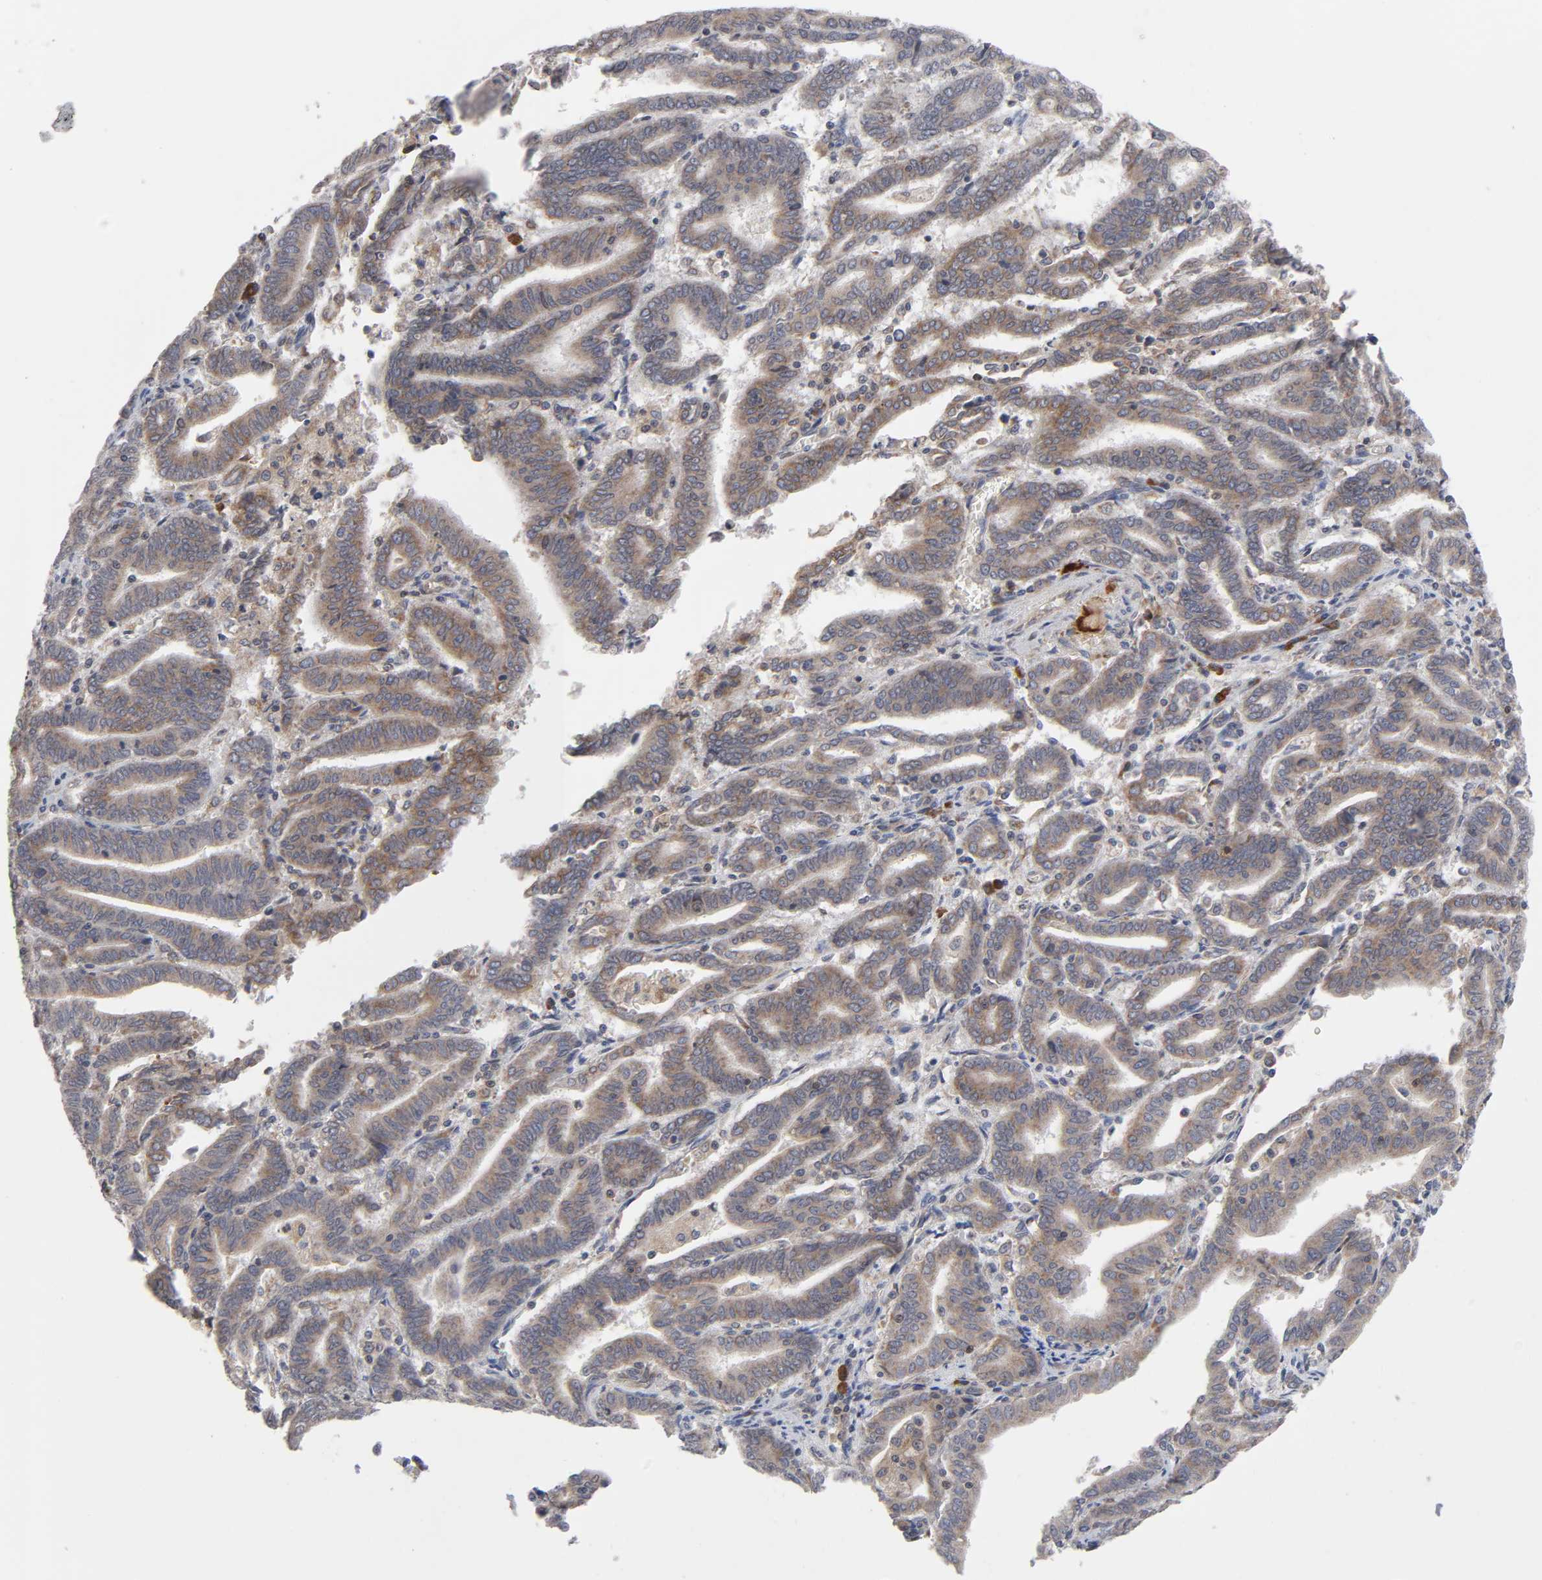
{"staining": {"intensity": "weak", "quantity": ">75%", "location": "cytoplasmic/membranous"}, "tissue": "endometrial cancer", "cell_type": "Tumor cells", "image_type": "cancer", "snomed": [{"axis": "morphology", "description": "Adenocarcinoma, NOS"}, {"axis": "topography", "description": "Uterus"}], "caption": "Endometrial adenocarcinoma was stained to show a protein in brown. There is low levels of weak cytoplasmic/membranous expression in about >75% of tumor cells.", "gene": "IL4R", "patient": {"sex": "female", "age": 83}}